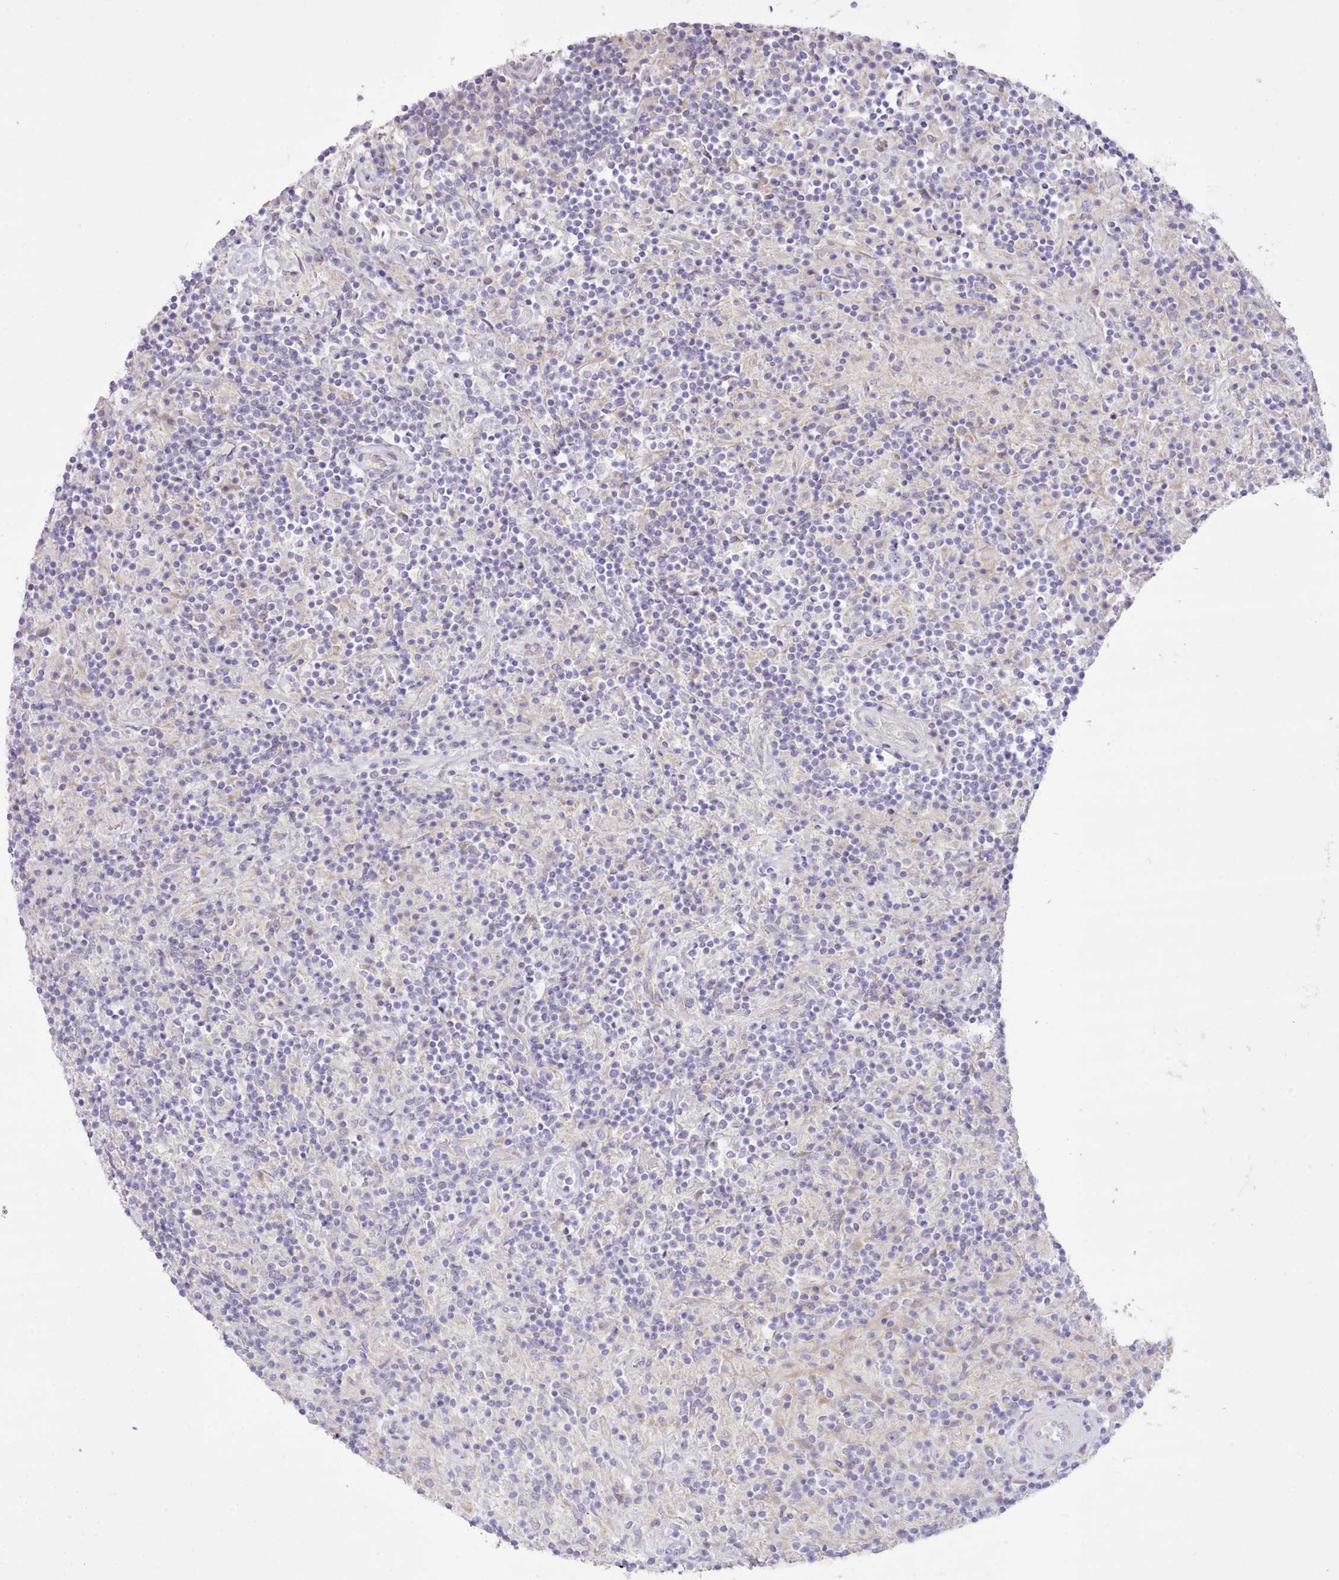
{"staining": {"intensity": "negative", "quantity": "none", "location": "none"}, "tissue": "lymphoma", "cell_type": "Tumor cells", "image_type": "cancer", "snomed": [{"axis": "morphology", "description": "Hodgkin's disease, NOS"}, {"axis": "topography", "description": "Lymph node"}], "caption": "A high-resolution histopathology image shows immunohistochemistry staining of Hodgkin's disease, which reveals no significant staining in tumor cells. (DAB immunohistochemistry (IHC), high magnification).", "gene": "CCL1", "patient": {"sex": "male", "age": 70}}